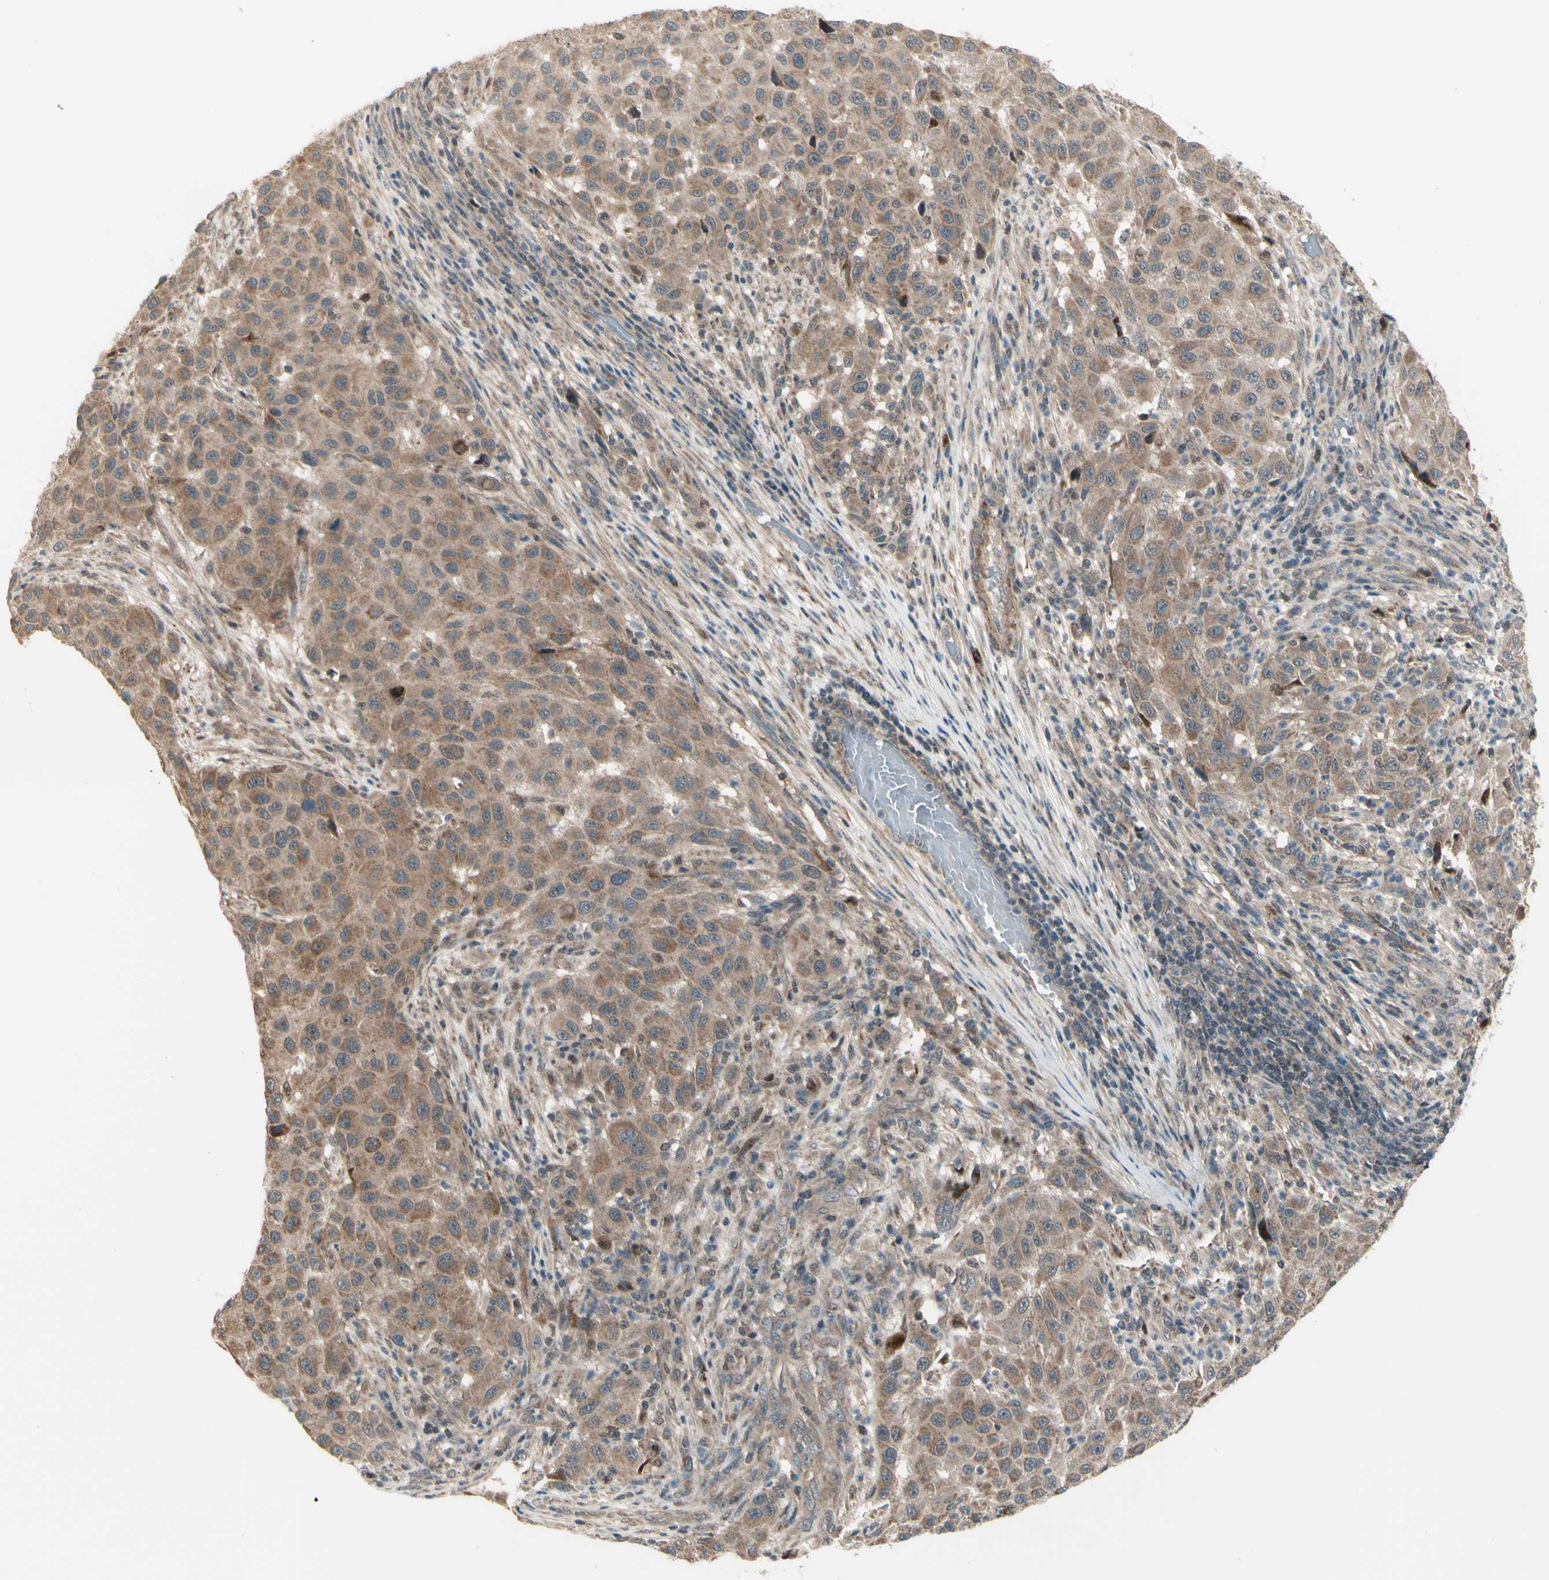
{"staining": {"intensity": "moderate", "quantity": ">75%", "location": "cytoplasmic/membranous"}, "tissue": "melanoma", "cell_type": "Tumor cells", "image_type": "cancer", "snomed": [{"axis": "morphology", "description": "Malignant melanoma, Metastatic site"}, {"axis": "topography", "description": "Lymph node"}], "caption": "IHC of malignant melanoma (metastatic site) reveals medium levels of moderate cytoplasmic/membranous positivity in approximately >75% of tumor cells.", "gene": "OSTM1", "patient": {"sex": "male", "age": 61}}